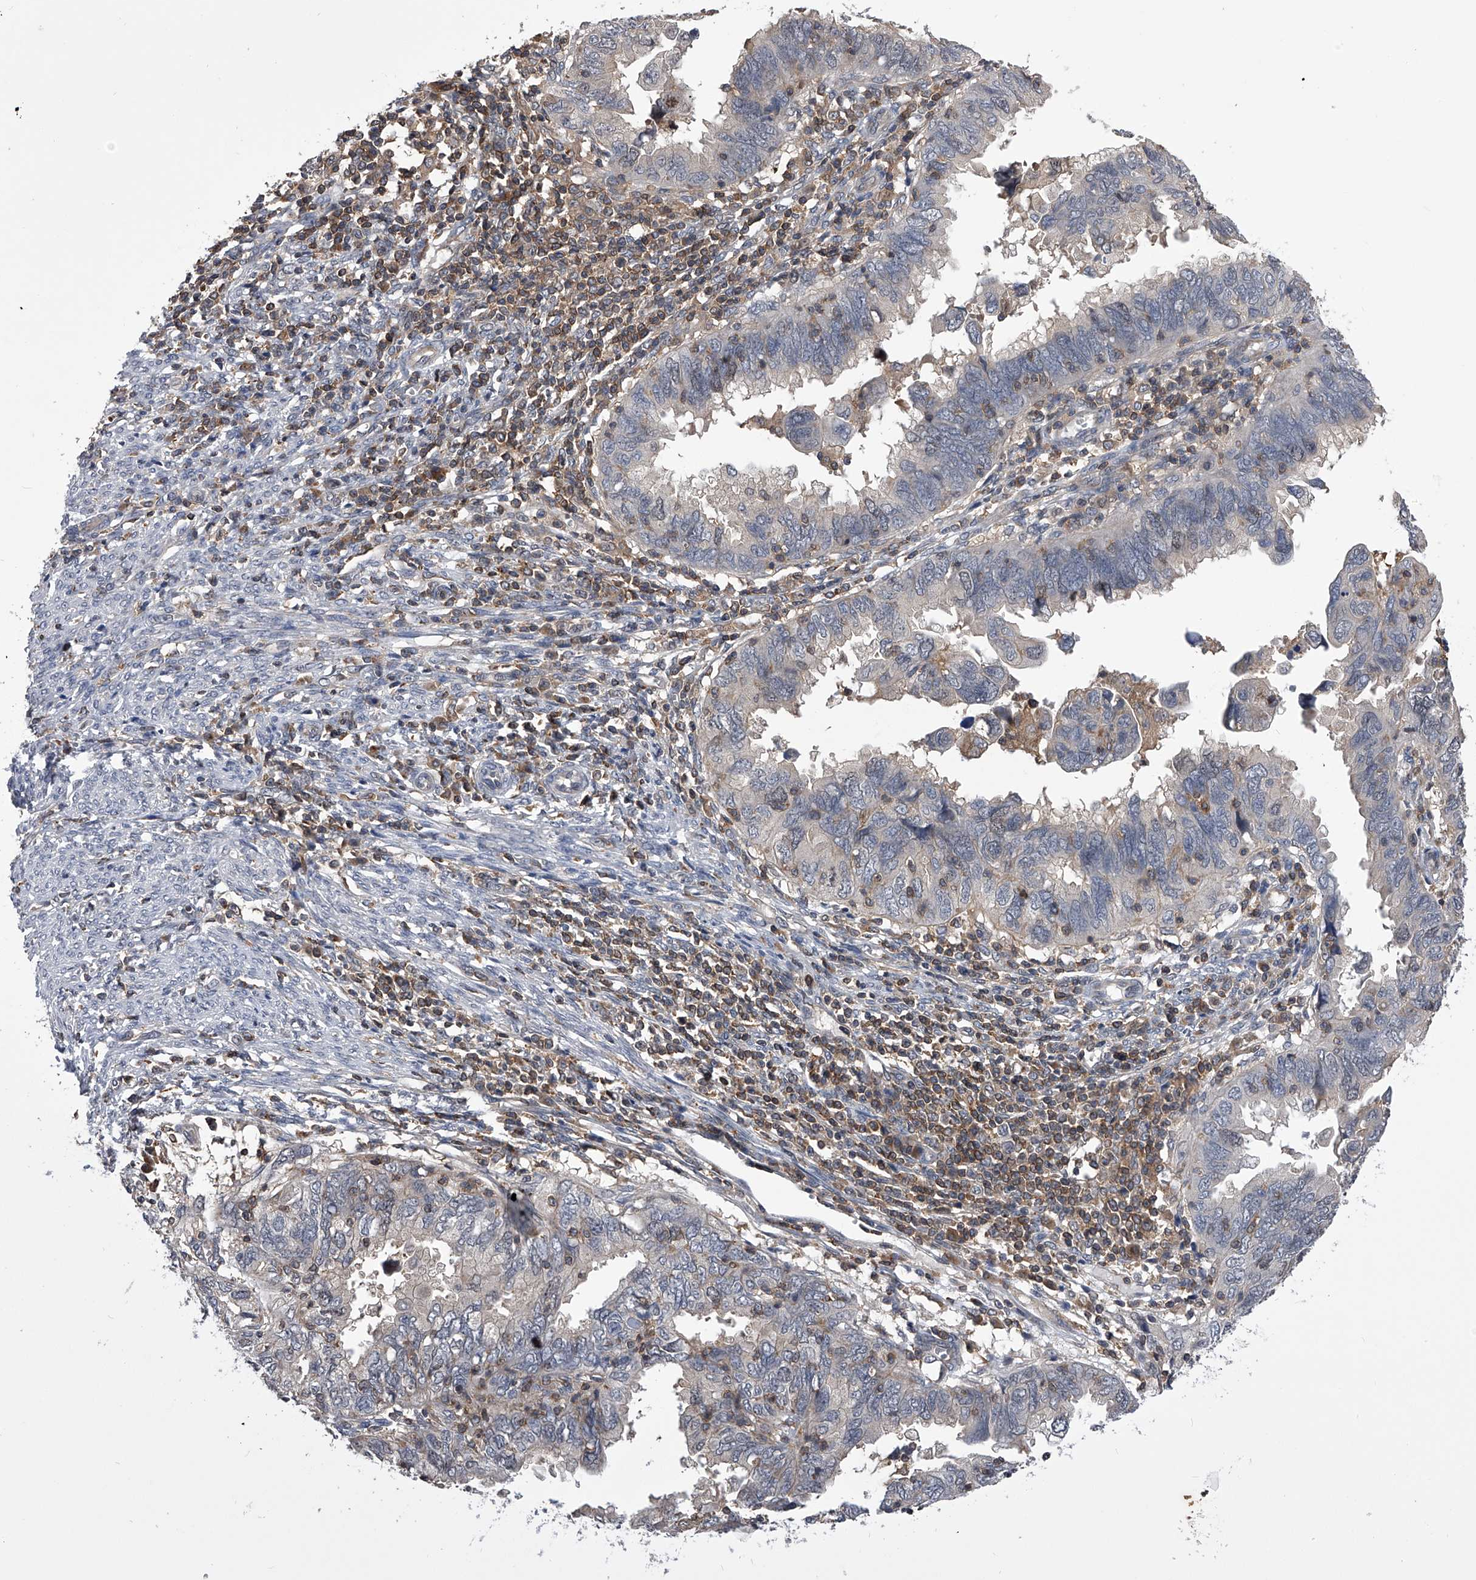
{"staining": {"intensity": "negative", "quantity": "none", "location": "none"}, "tissue": "endometrial cancer", "cell_type": "Tumor cells", "image_type": "cancer", "snomed": [{"axis": "morphology", "description": "Adenocarcinoma, NOS"}, {"axis": "topography", "description": "Uterus"}], "caption": "A high-resolution micrograph shows immunohistochemistry (IHC) staining of endometrial adenocarcinoma, which exhibits no significant staining in tumor cells.", "gene": "PAN3", "patient": {"sex": "female", "age": 77}}